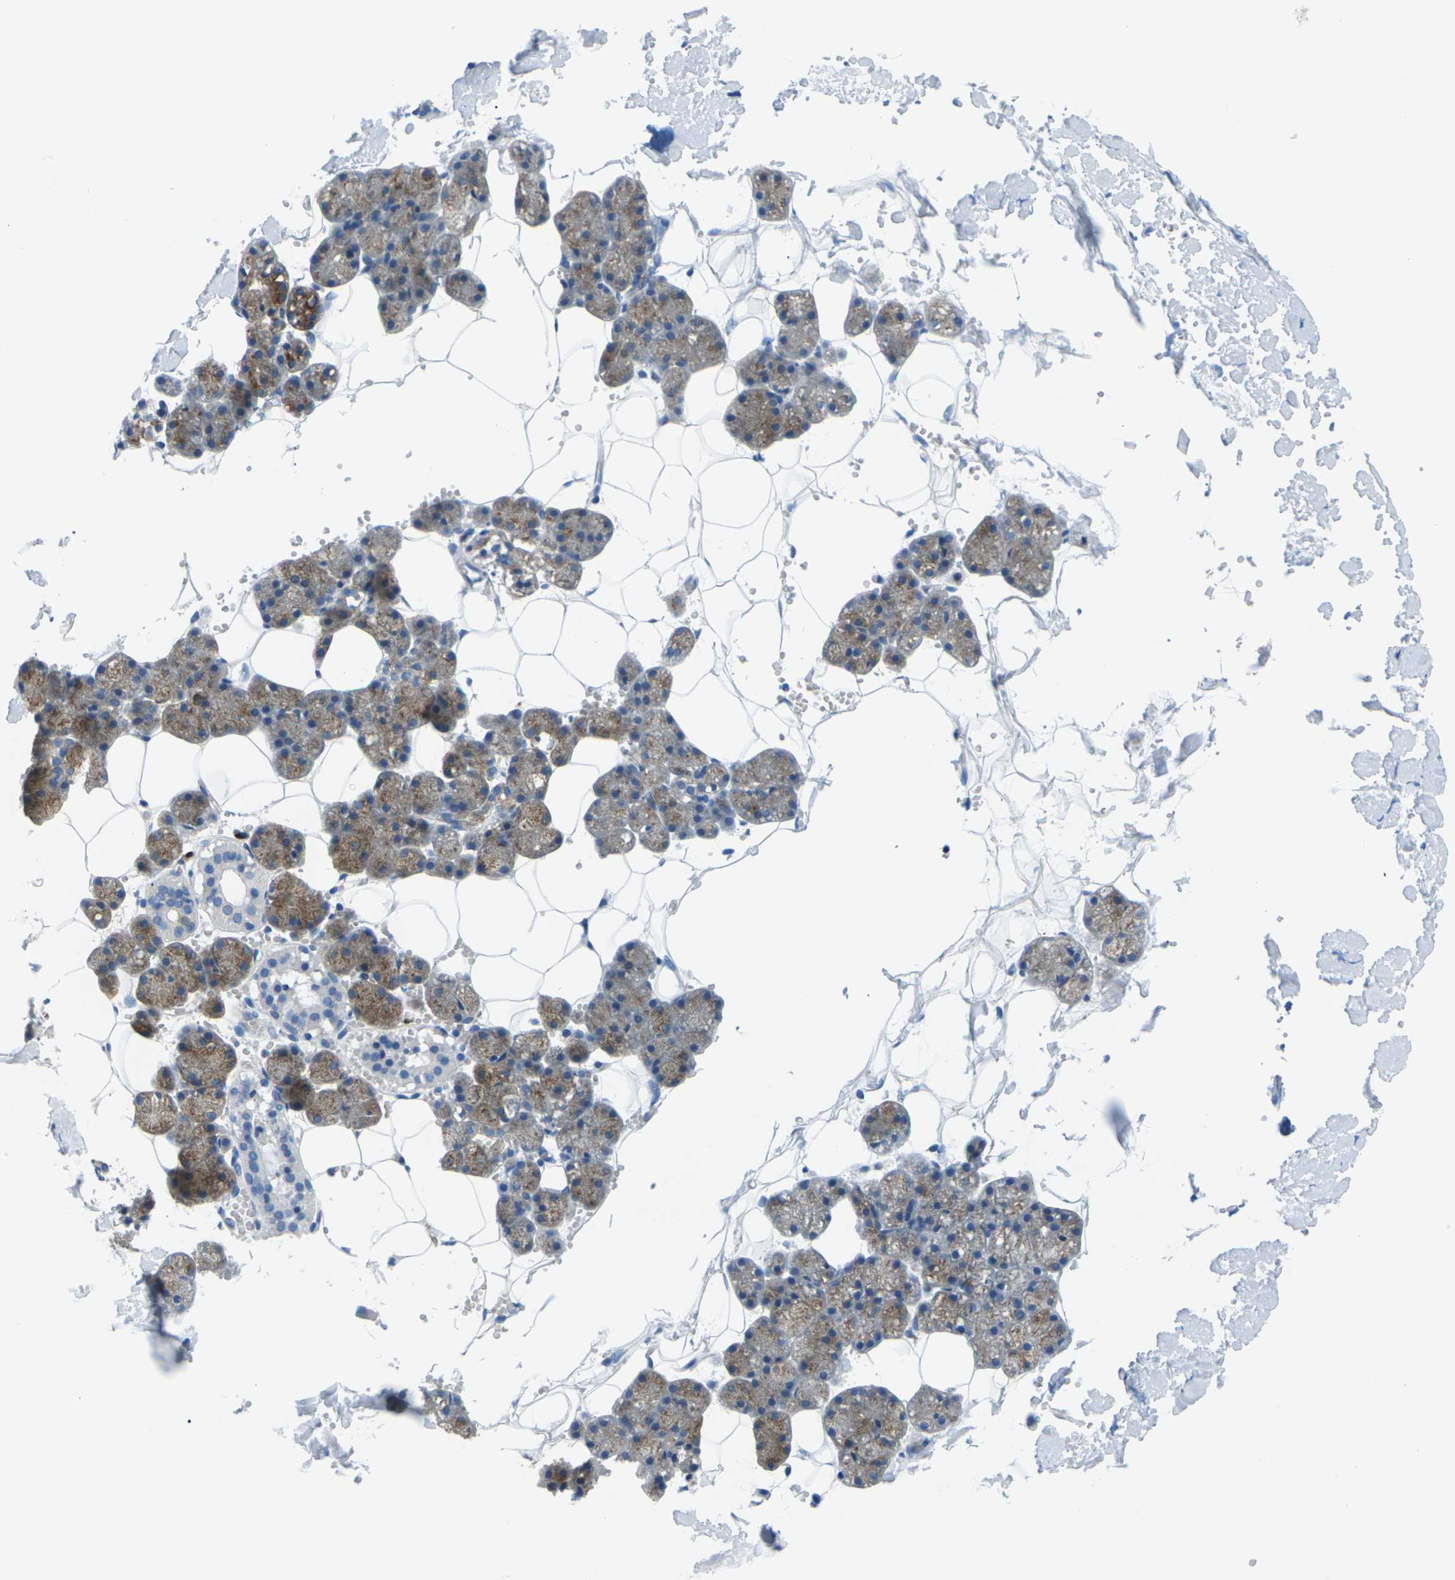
{"staining": {"intensity": "strong", "quantity": ">75%", "location": "cytoplasmic/membranous"}, "tissue": "salivary gland", "cell_type": "Glandular cells", "image_type": "normal", "snomed": [{"axis": "morphology", "description": "Normal tissue, NOS"}, {"axis": "topography", "description": "Salivary gland"}], "caption": "Strong cytoplasmic/membranous staining for a protein is seen in approximately >75% of glandular cells of normal salivary gland using immunohistochemistry.", "gene": "SYNGR2", "patient": {"sex": "male", "age": 62}}